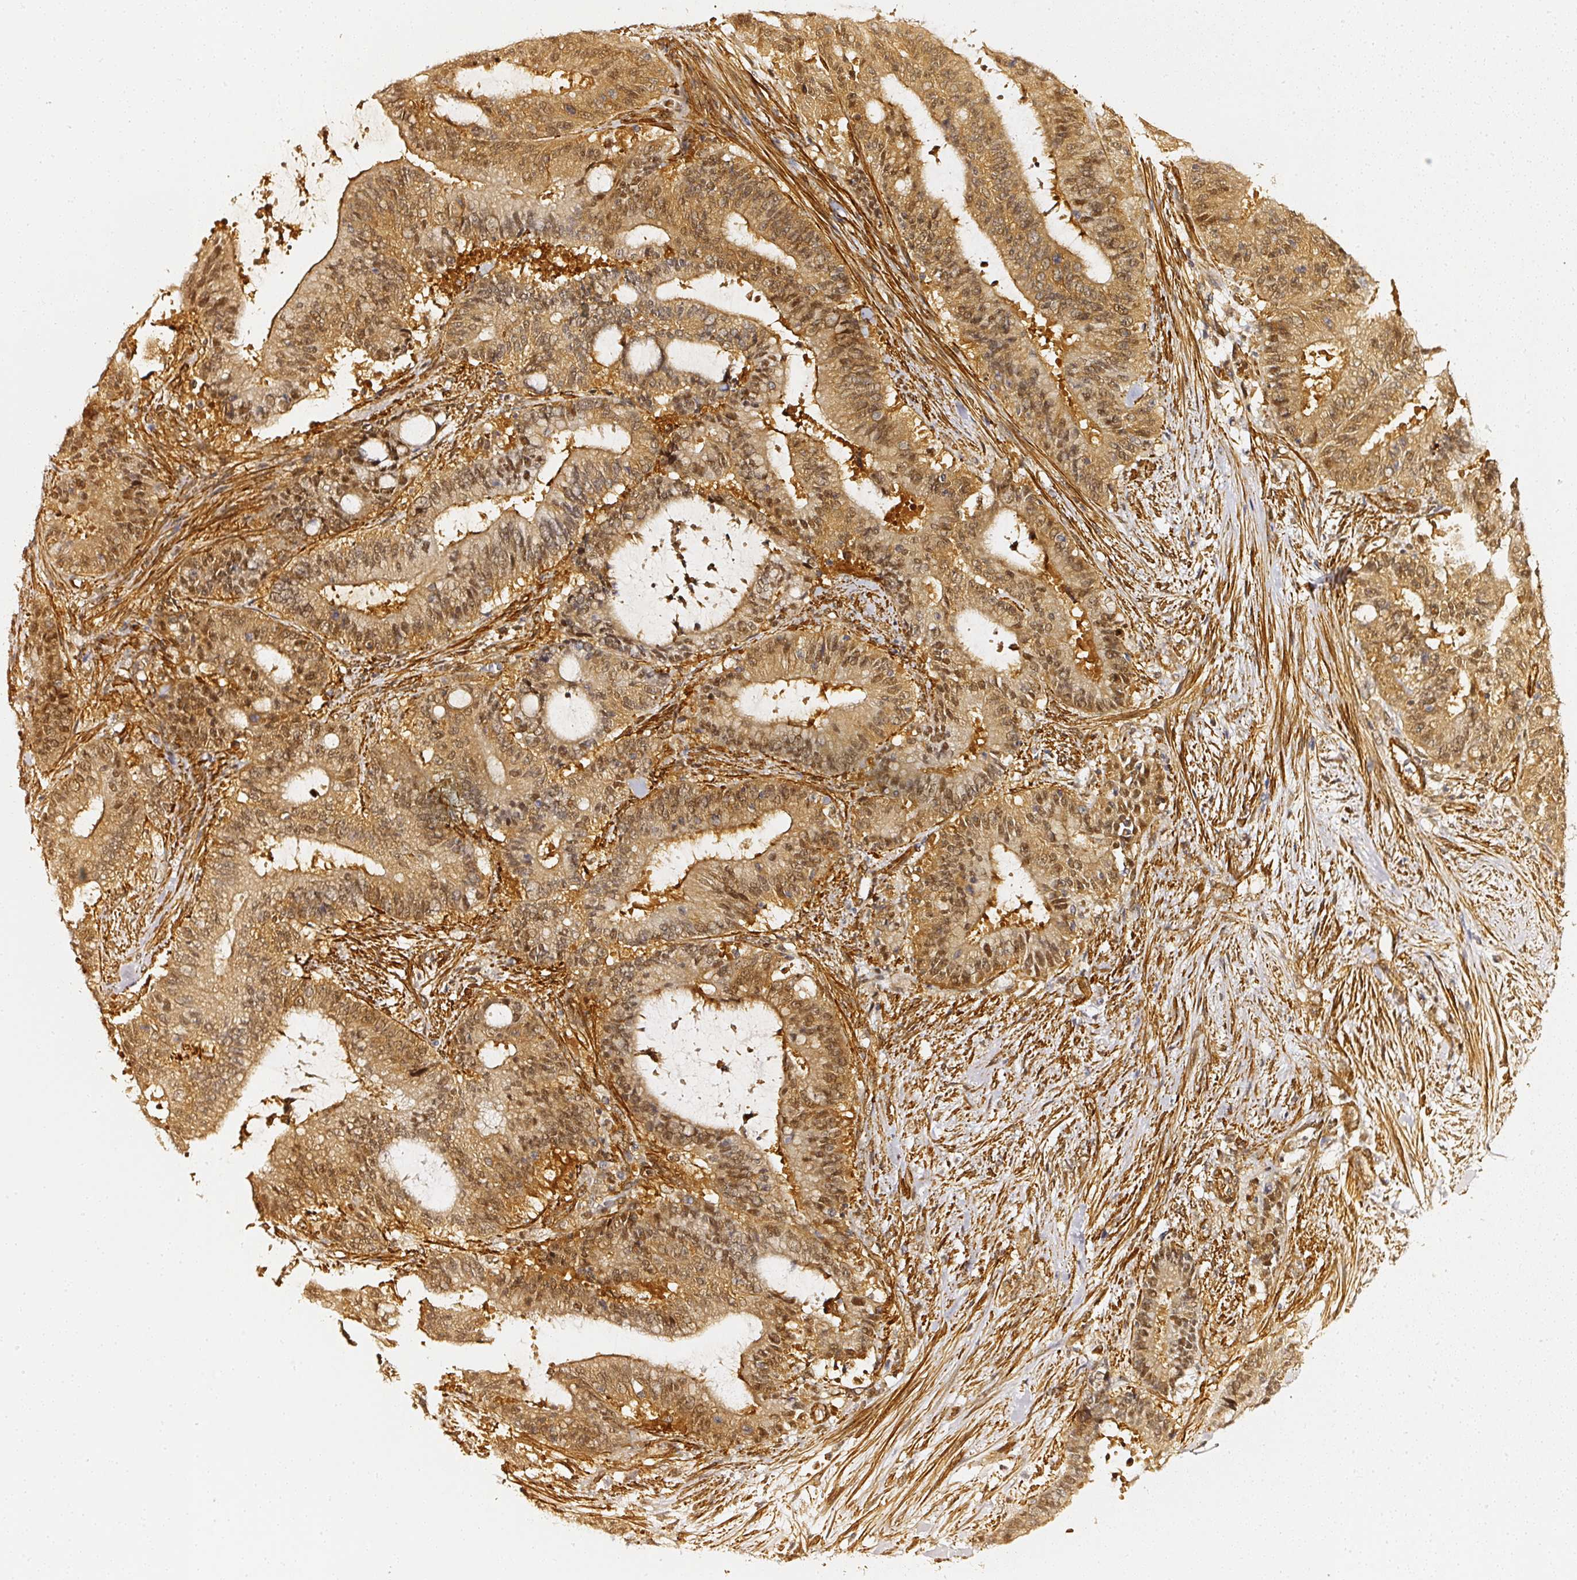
{"staining": {"intensity": "moderate", "quantity": ">75%", "location": "cytoplasmic/membranous,nuclear"}, "tissue": "liver cancer", "cell_type": "Tumor cells", "image_type": "cancer", "snomed": [{"axis": "morphology", "description": "Normal tissue, NOS"}, {"axis": "morphology", "description": "Cholangiocarcinoma"}, {"axis": "topography", "description": "Liver"}, {"axis": "topography", "description": "Peripheral nerve tissue"}], "caption": "An immunohistochemistry photomicrograph of neoplastic tissue is shown. Protein staining in brown labels moderate cytoplasmic/membranous and nuclear positivity in liver cholangiocarcinoma within tumor cells. (Stains: DAB in brown, nuclei in blue, Microscopy: brightfield microscopy at high magnification).", "gene": "PSMD1", "patient": {"sex": "female", "age": 73}}